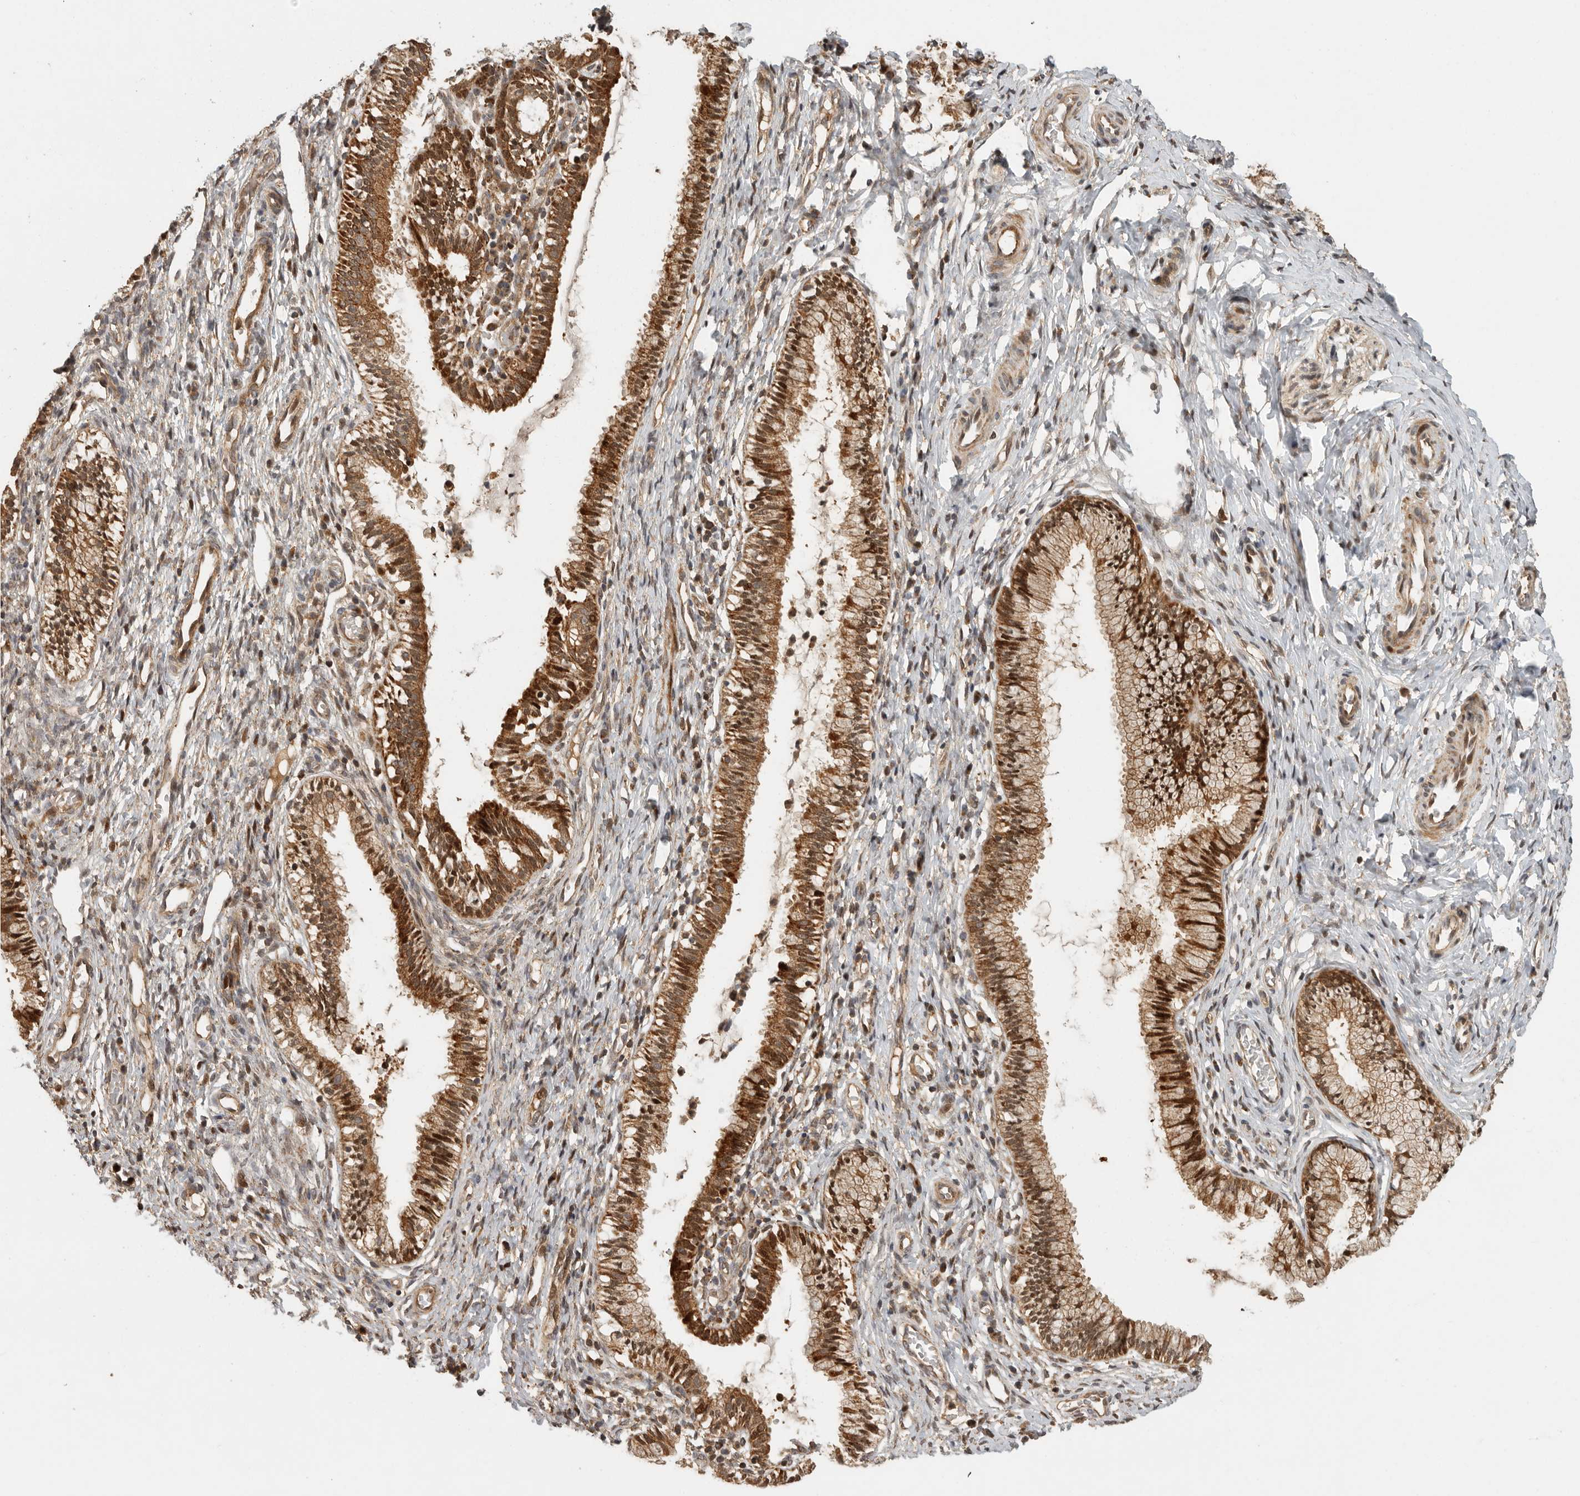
{"staining": {"intensity": "moderate", "quantity": ">75%", "location": "cytoplasmic/membranous,nuclear"}, "tissue": "cervix", "cell_type": "Glandular cells", "image_type": "normal", "snomed": [{"axis": "morphology", "description": "Normal tissue, NOS"}, {"axis": "topography", "description": "Cervix"}], "caption": "This is an image of immunohistochemistry (IHC) staining of normal cervix, which shows moderate staining in the cytoplasmic/membranous,nuclear of glandular cells.", "gene": "SWT1", "patient": {"sex": "female", "age": 27}}